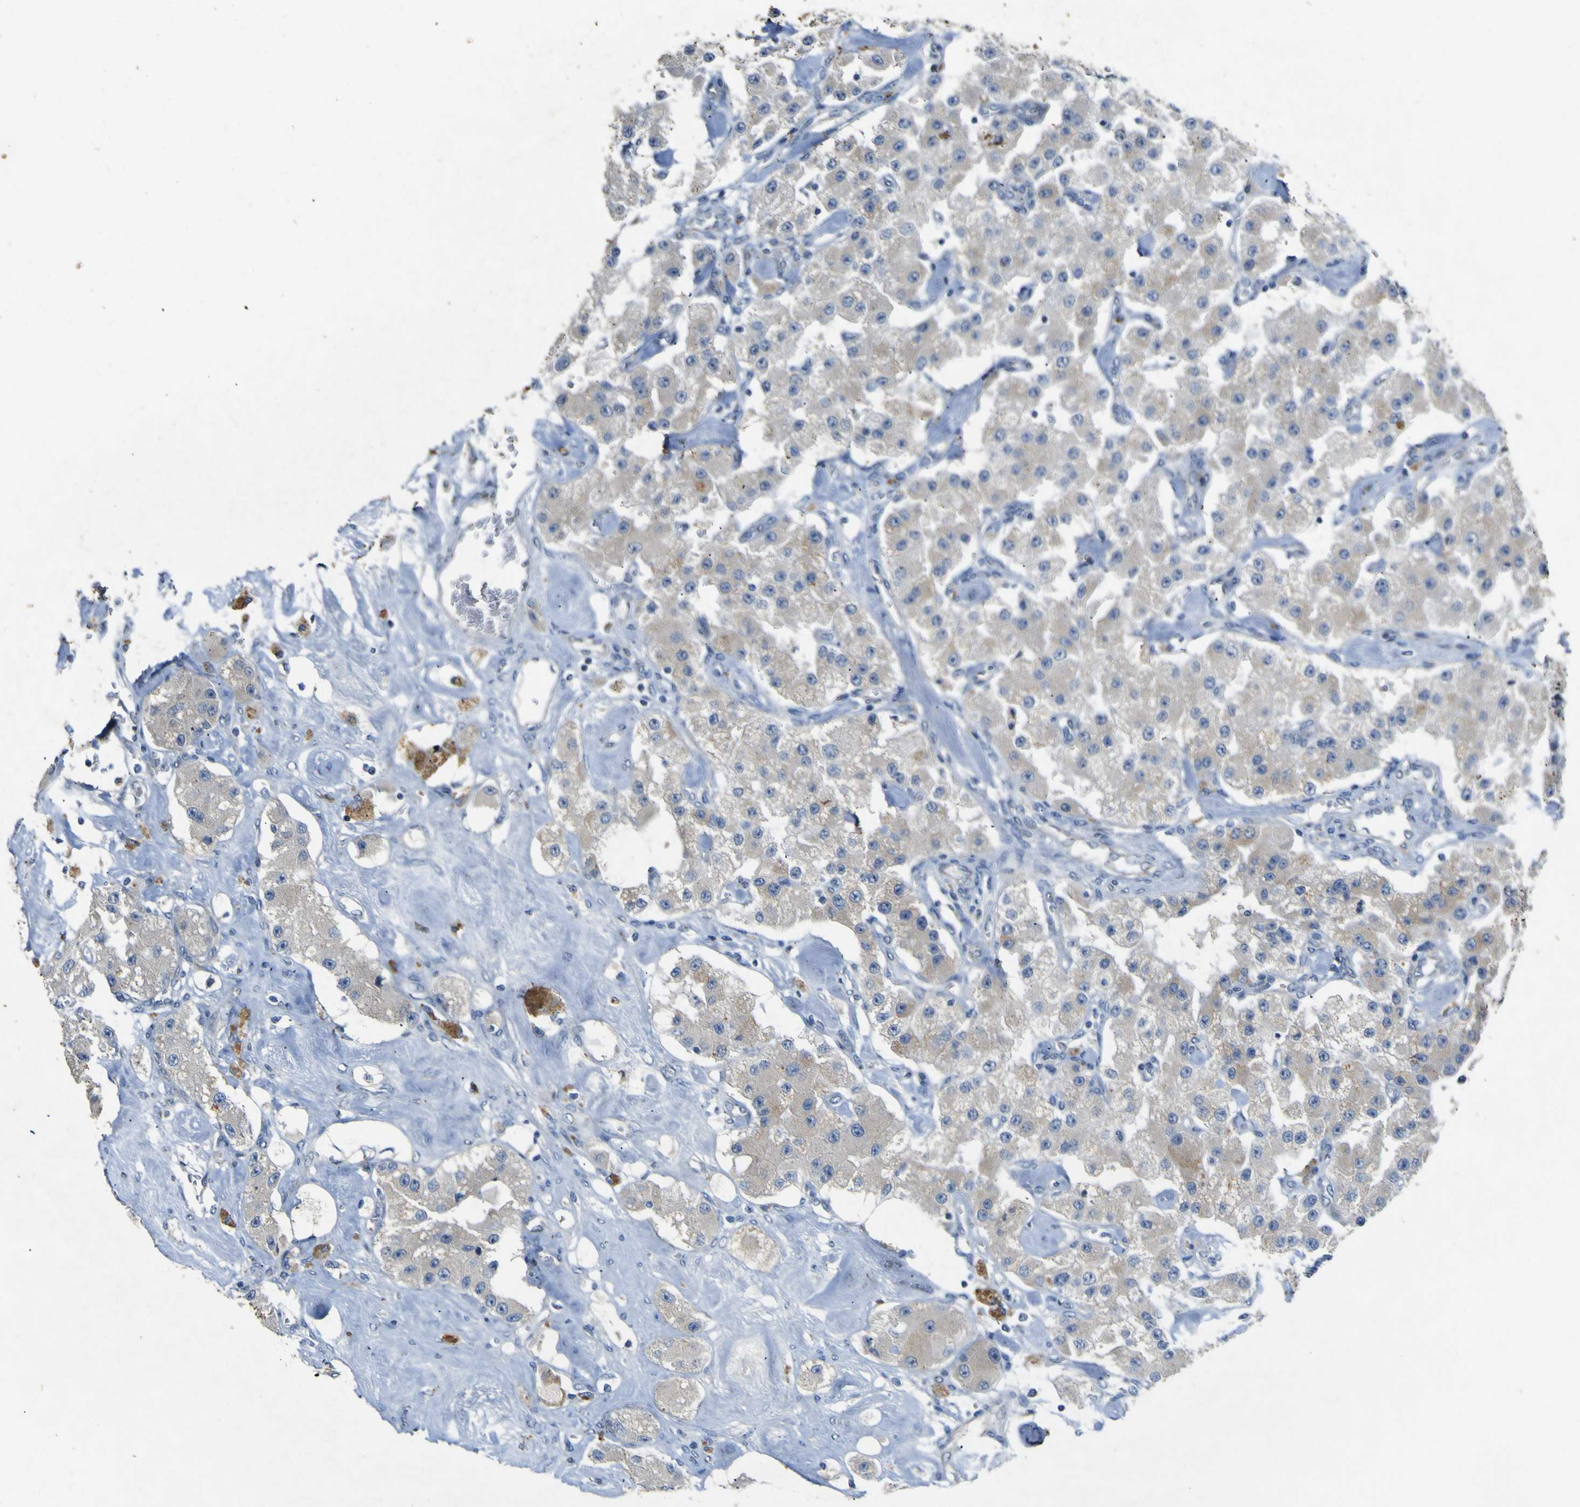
{"staining": {"intensity": "weak", "quantity": "<25%", "location": "cytoplasmic/membranous"}, "tissue": "carcinoid", "cell_type": "Tumor cells", "image_type": "cancer", "snomed": [{"axis": "morphology", "description": "Carcinoid, malignant, NOS"}, {"axis": "topography", "description": "Pancreas"}], "caption": "DAB immunohistochemical staining of human carcinoid exhibits no significant expression in tumor cells.", "gene": "LDLR", "patient": {"sex": "male", "age": 41}}